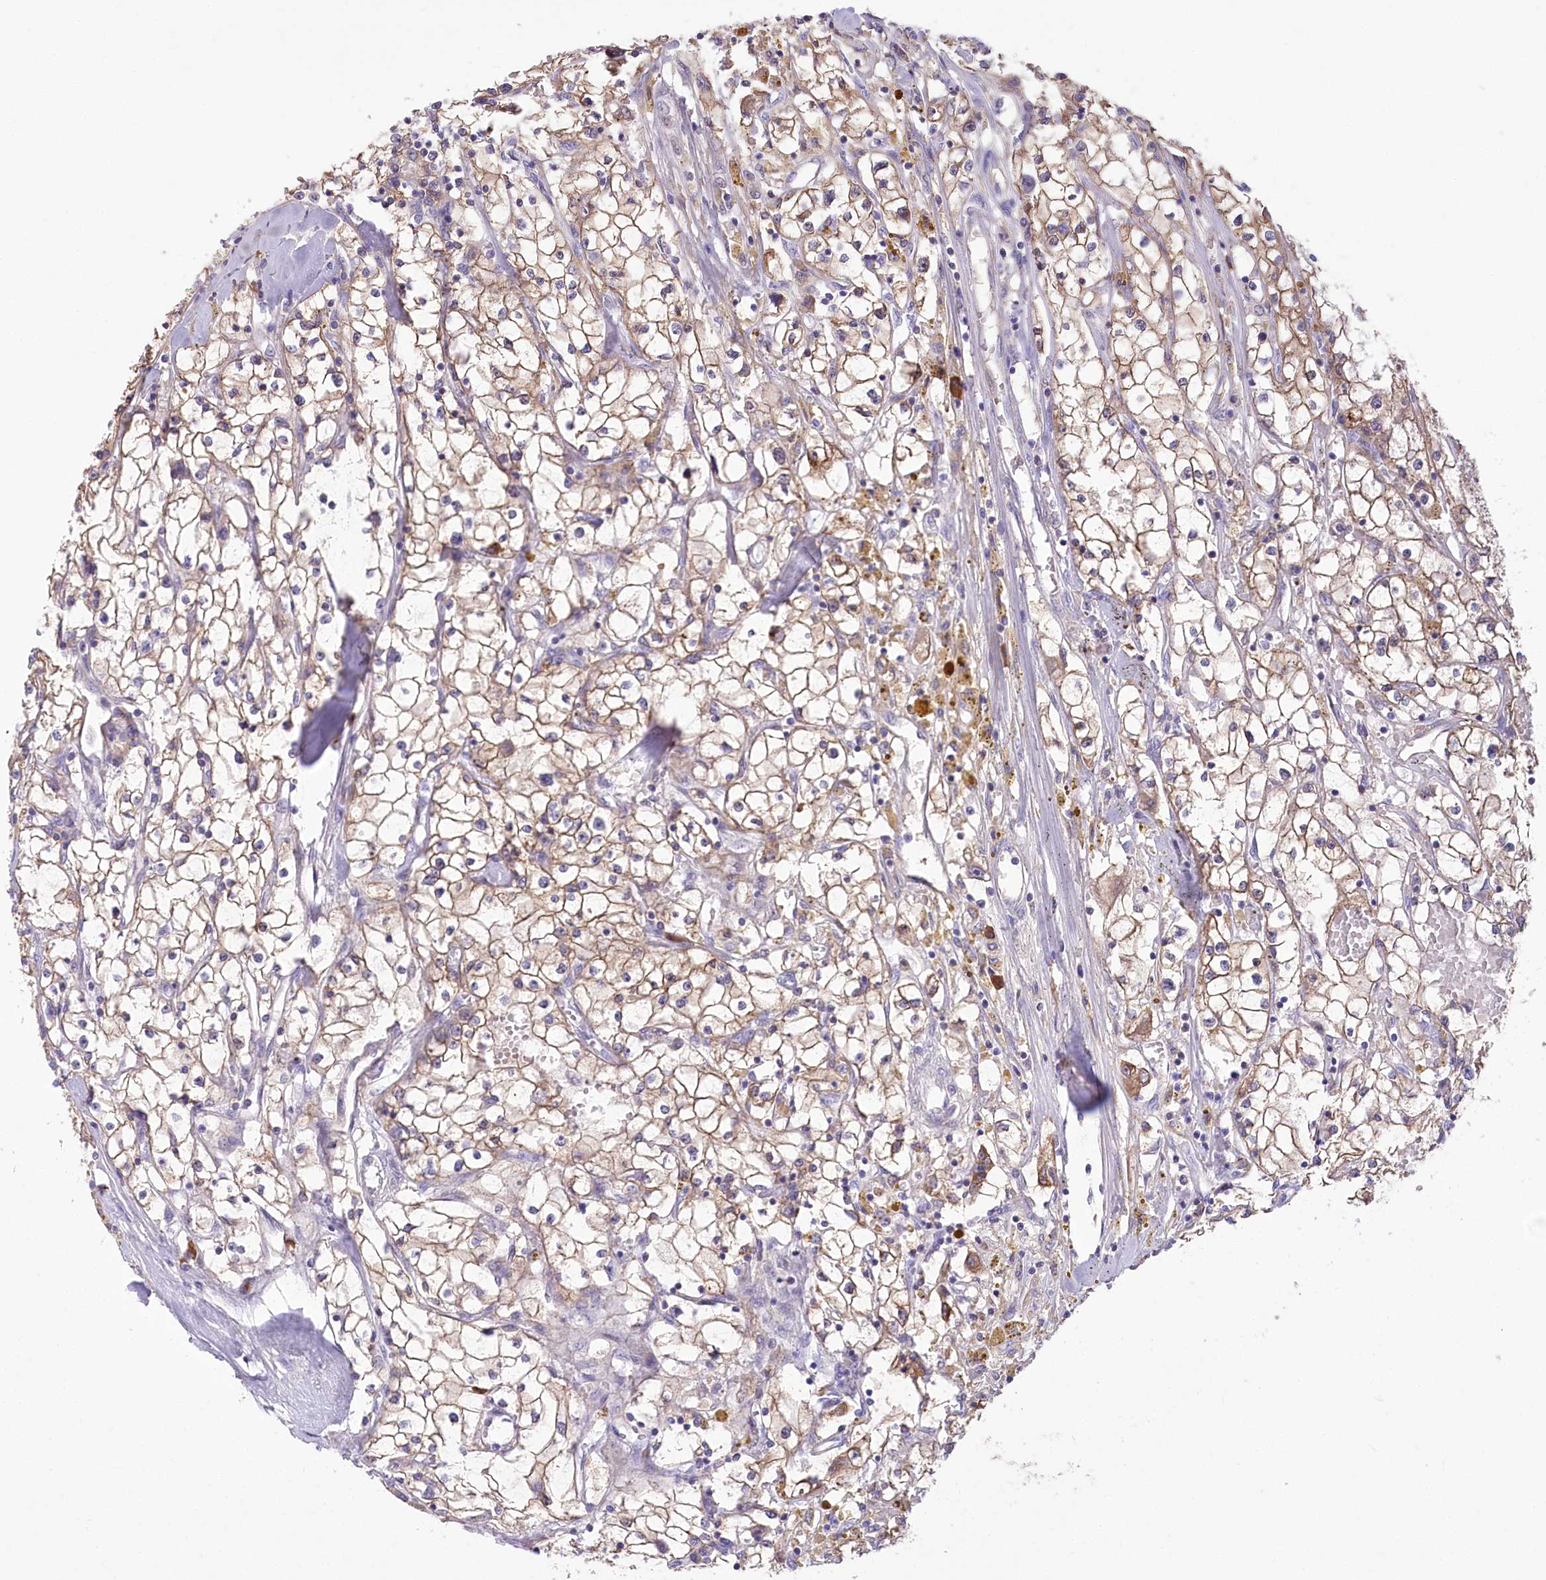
{"staining": {"intensity": "weak", "quantity": "25%-75%", "location": "cytoplasmic/membranous"}, "tissue": "renal cancer", "cell_type": "Tumor cells", "image_type": "cancer", "snomed": [{"axis": "morphology", "description": "Adenocarcinoma, NOS"}, {"axis": "topography", "description": "Kidney"}], "caption": "Tumor cells demonstrate low levels of weak cytoplasmic/membranous staining in approximately 25%-75% of cells in renal cancer (adenocarcinoma). The staining was performed using DAB to visualize the protein expression in brown, while the nuclei were stained in blue with hematoxylin (Magnification: 20x).", "gene": "CEP164", "patient": {"sex": "male", "age": 56}}